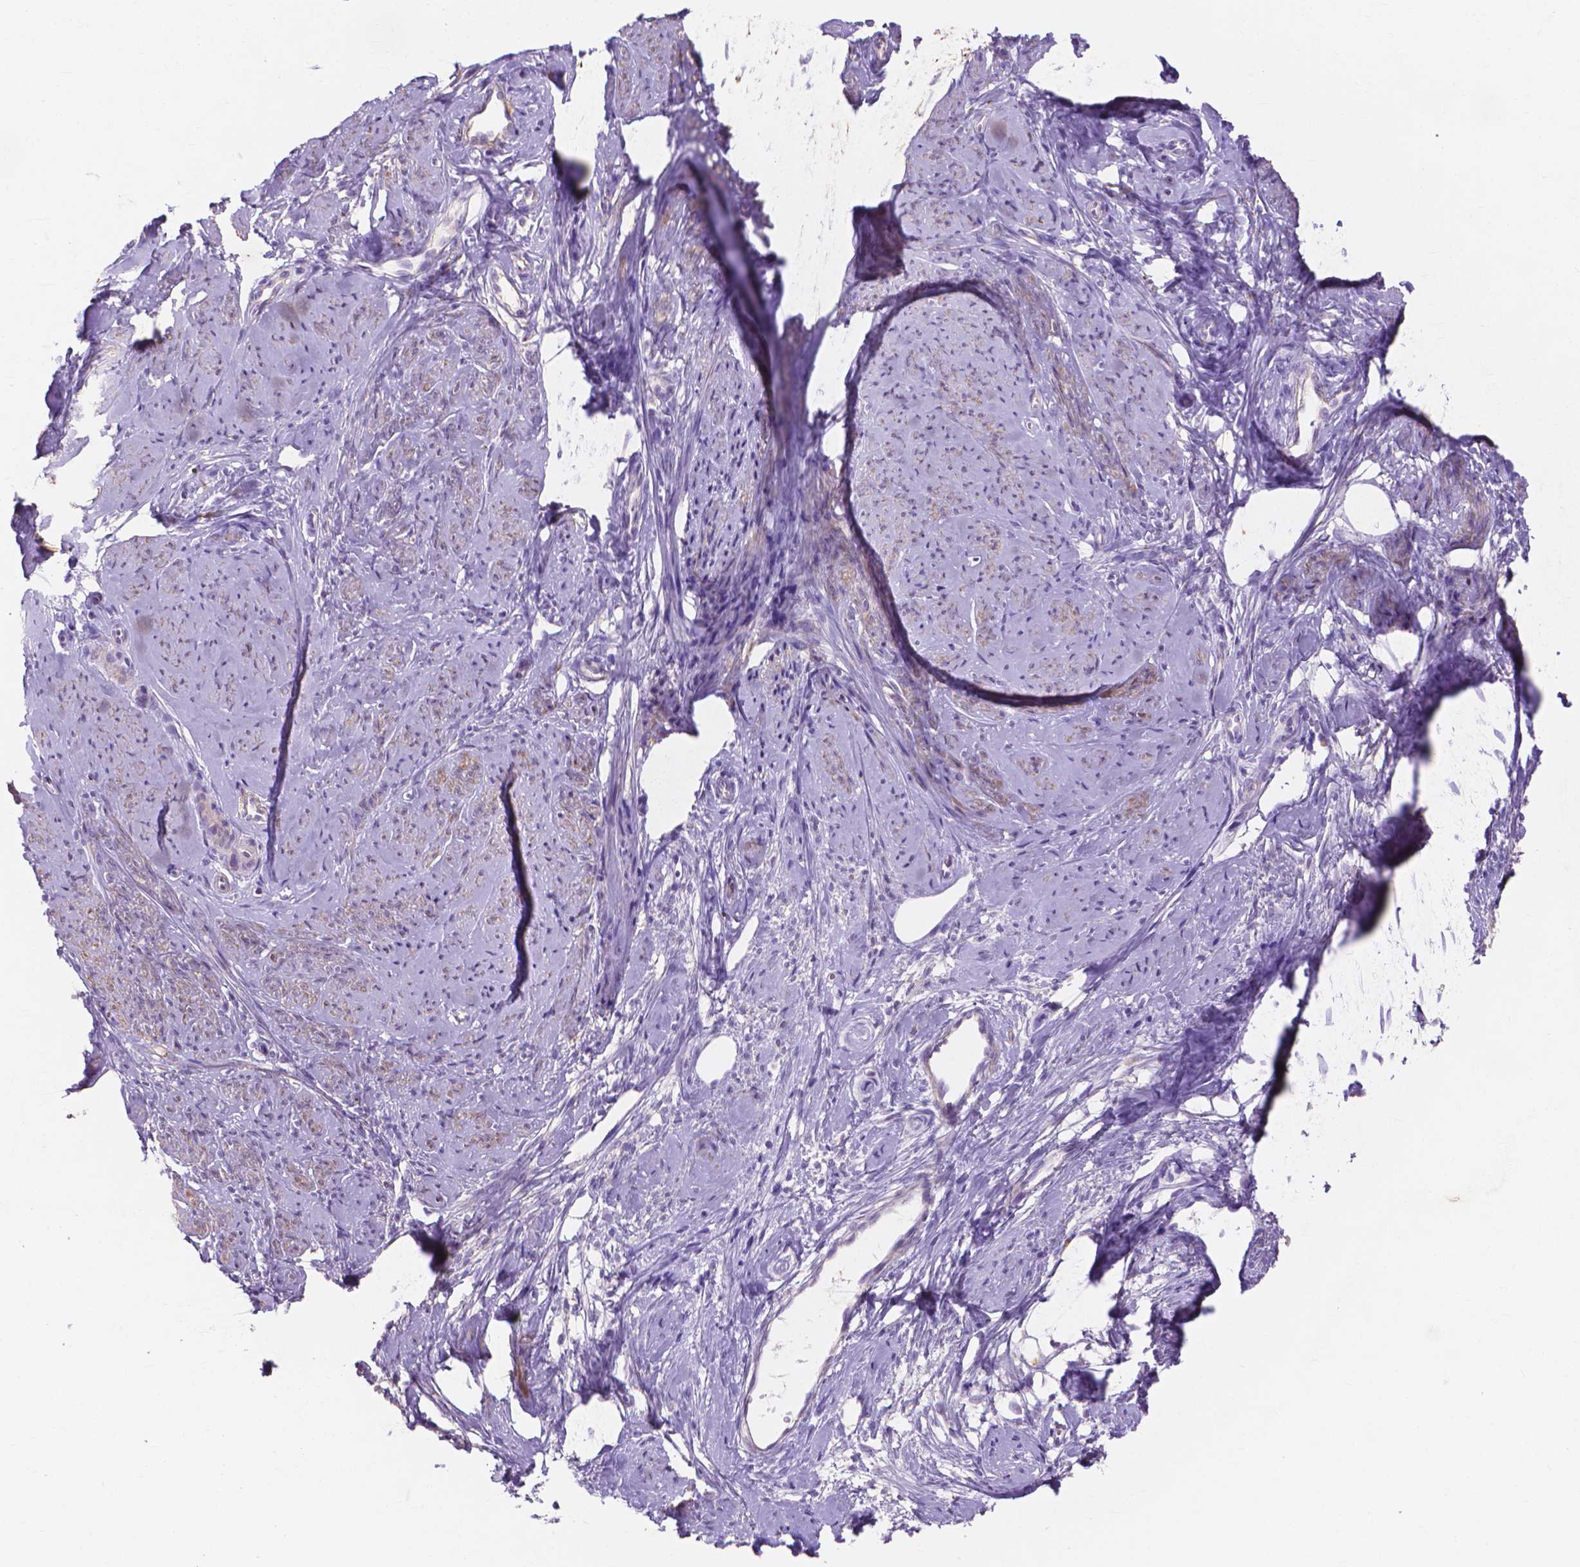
{"staining": {"intensity": "moderate", "quantity": "25%-75%", "location": "cytoplasmic/membranous"}, "tissue": "smooth muscle", "cell_type": "Smooth muscle cells", "image_type": "normal", "snomed": [{"axis": "morphology", "description": "Normal tissue, NOS"}, {"axis": "topography", "description": "Smooth muscle"}], "caption": "Immunohistochemistry (IHC) photomicrograph of benign human smooth muscle stained for a protein (brown), which displays medium levels of moderate cytoplasmic/membranous positivity in about 25%-75% of smooth muscle cells.", "gene": "MBLAC1", "patient": {"sex": "female", "age": 48}}